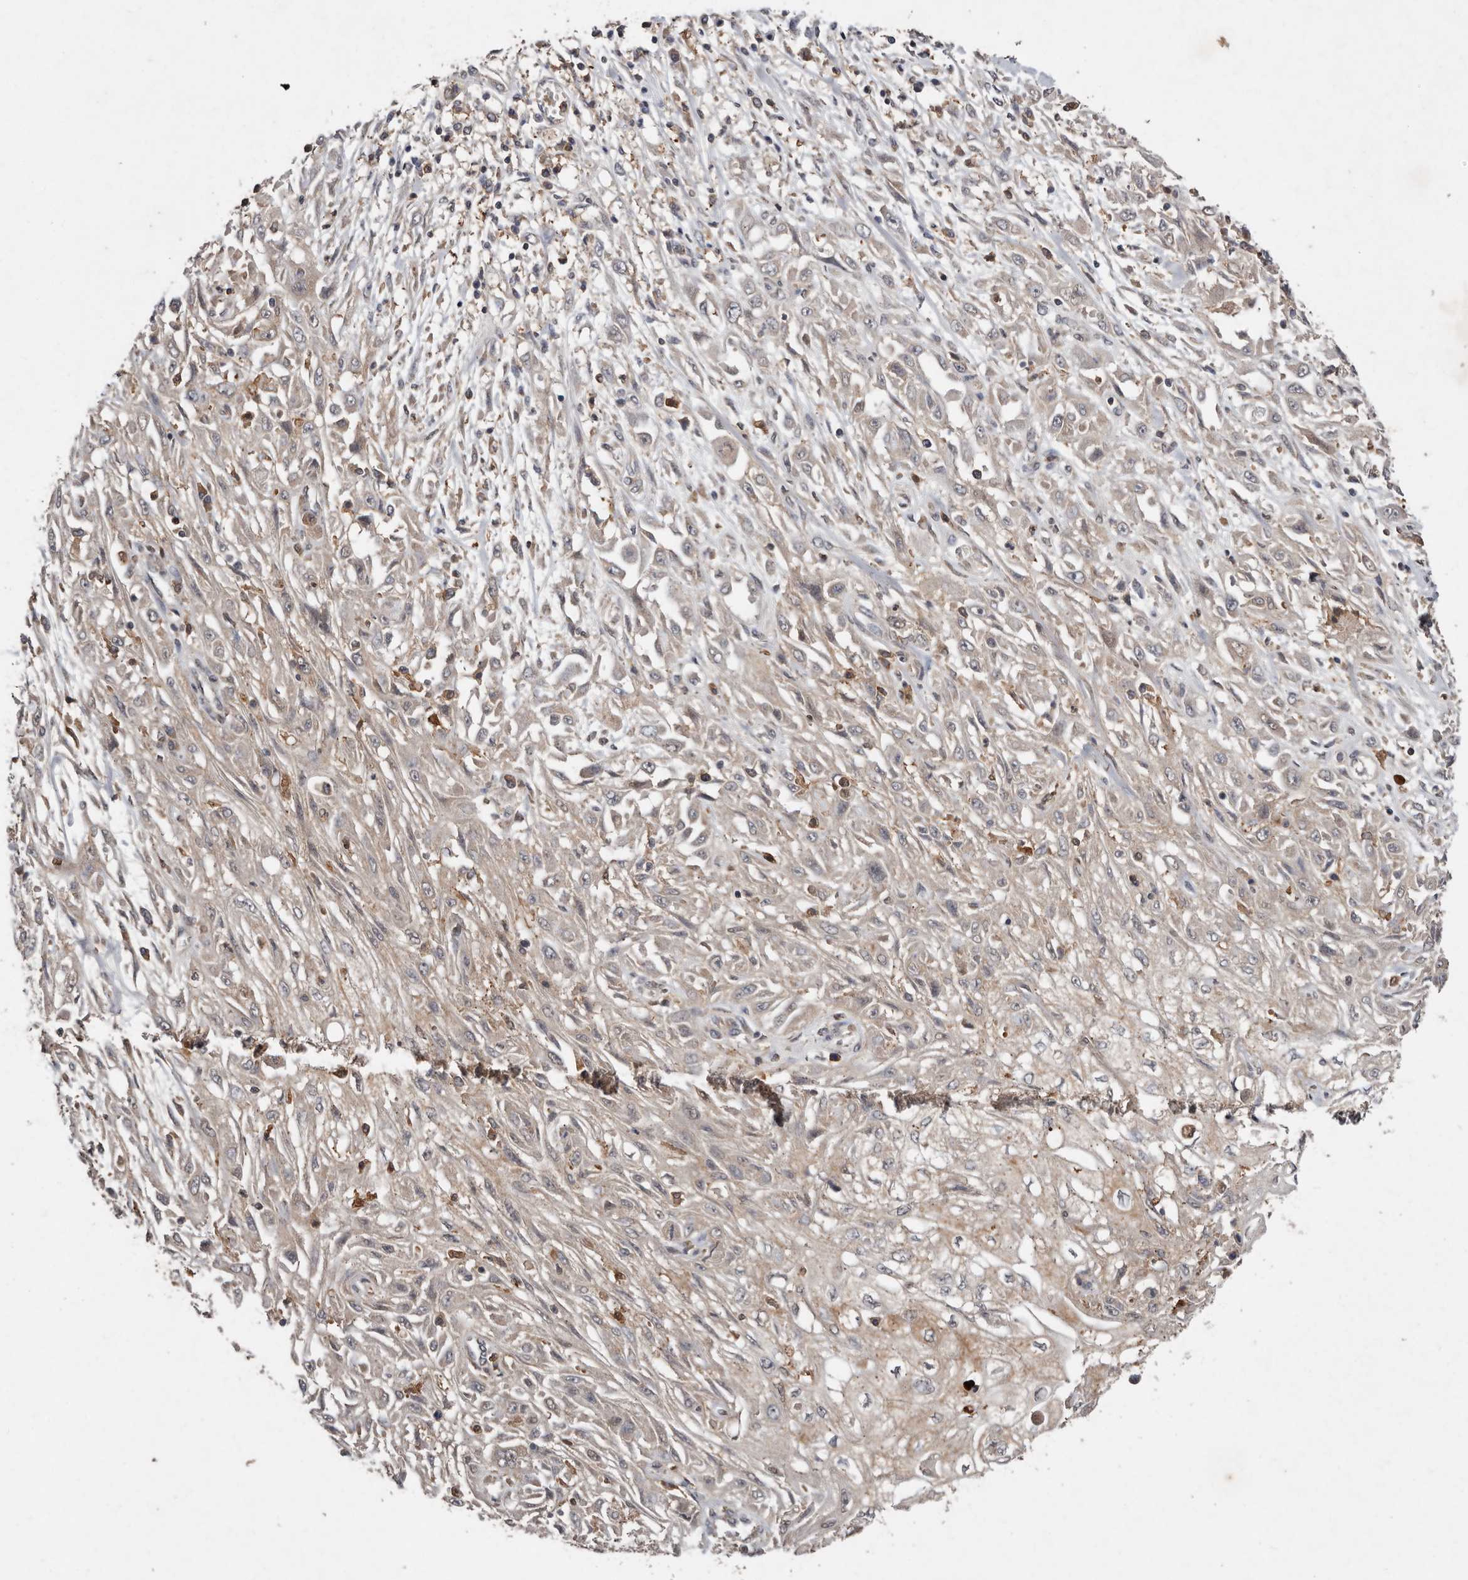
{"staining": {"intensity": "weak", "quantity": "25%-75%", "location": "cytoplasmic/membranous"}, "tissue": "skin cancer", "cell_type": "Tumor cells", "image_type": "cancer", "snomed": [{"axis": "morphology", "description": "Squamous cell carcinoma, NOS"}, {"axis": "morphology", "description": "Squamous cell carcinoma, metastatic, NOS"}, {"axis": "topography", "description": "Skin"}, {"axis": "topography", "description": "Lymph node"}], "caption": "An IHC photomicrograph of neoplastic tissue is shown. Protein staining in brown labels weak cytoplasmic/membranous positivity in skin squamous cell carcinoma within tumor cells.", "gene": "EDEM1", "patient": {"sex": "male", "age": 75}}